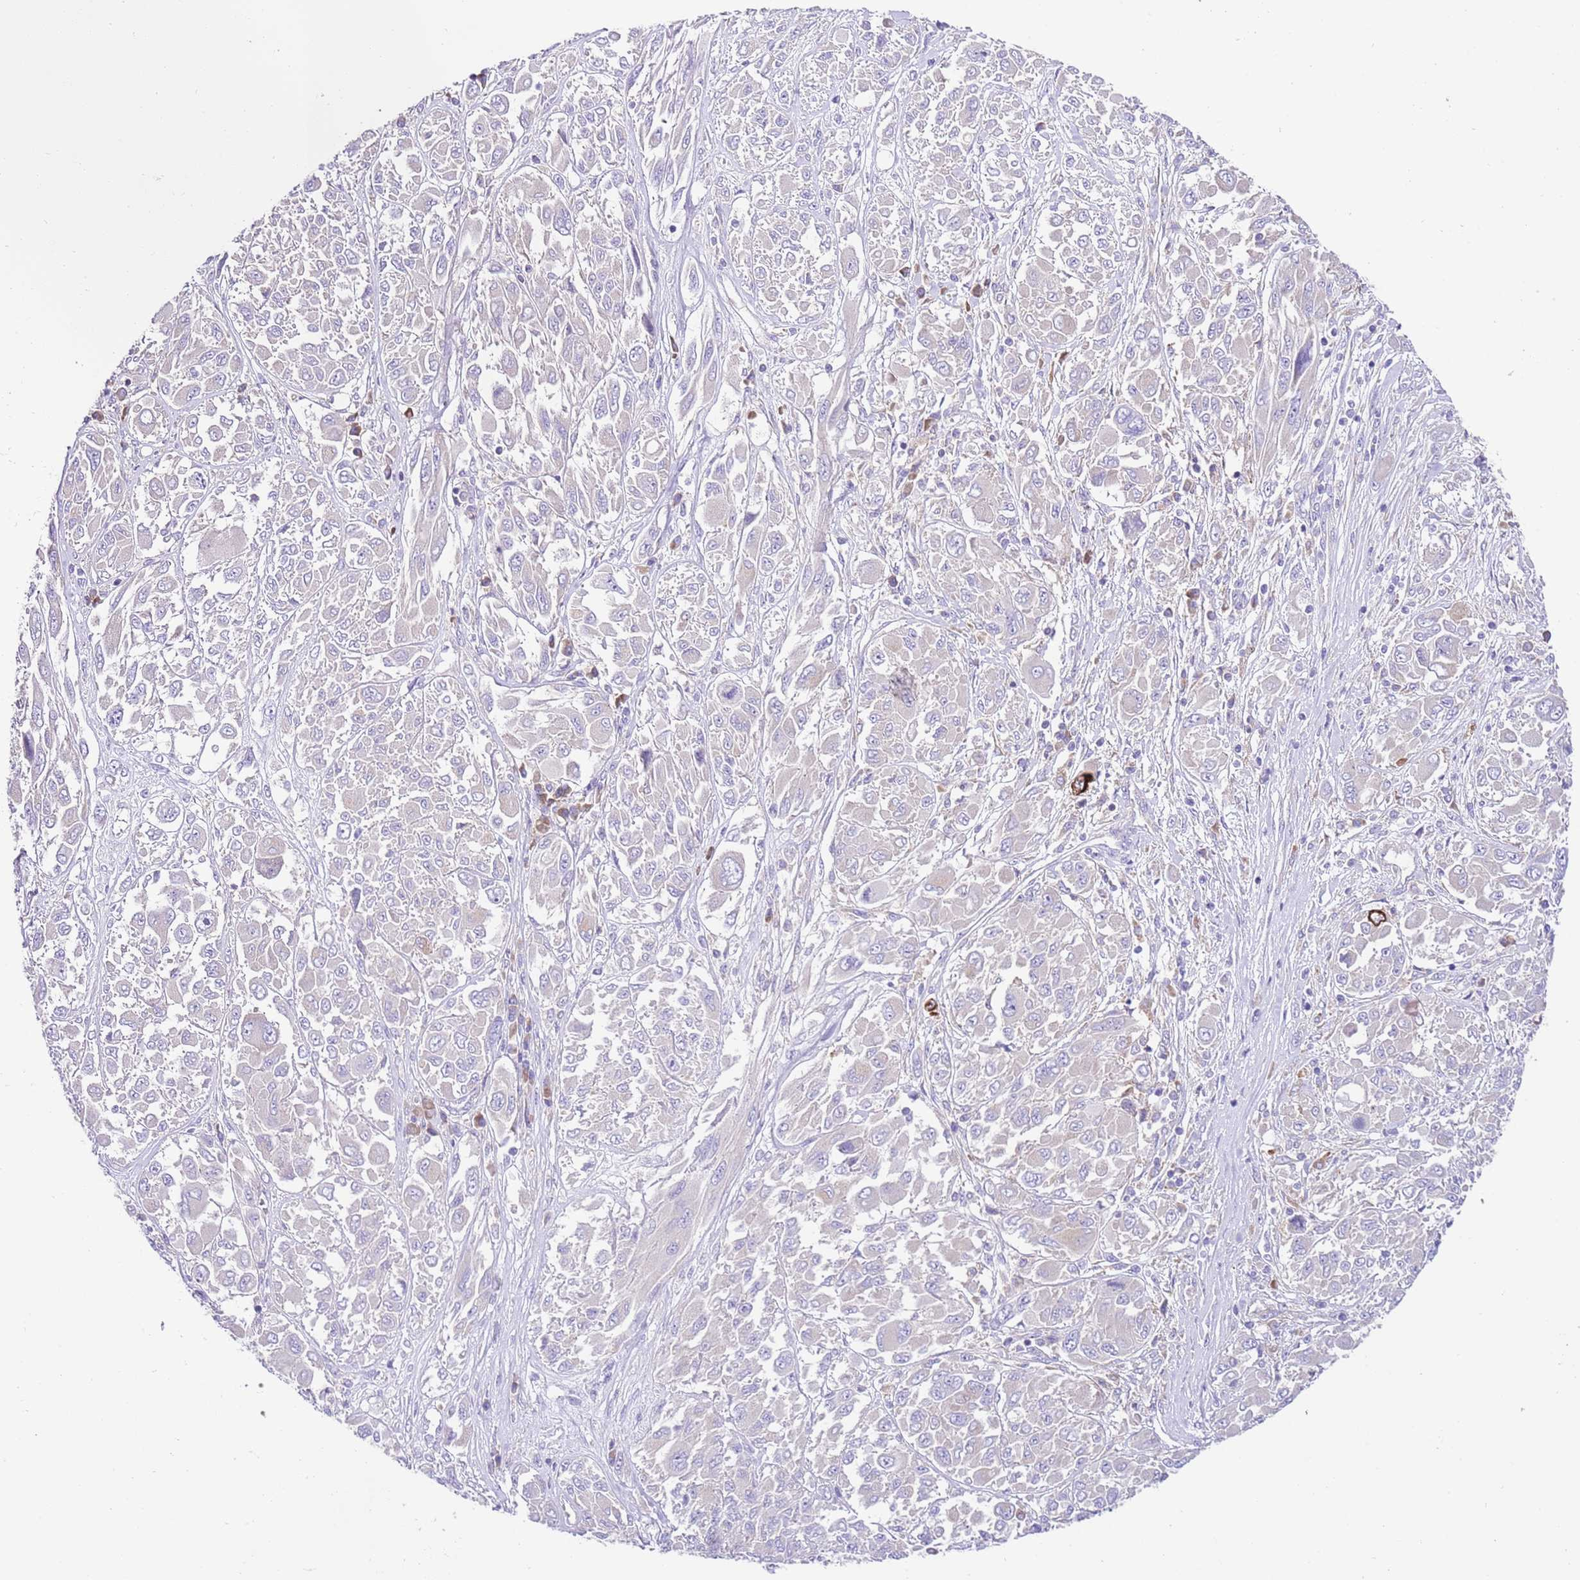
{"staining": {"intensity": "negative", "quantity": "none", "location": "none"}, "tissue": "melanoma", "cell_type": "Tumor cells", "image_type": "cancer", "snomed": [{"axis": "morphology", "description": "Malignant melanoma, NOS"}, {"axis": "topography", "description": "Skin"}], "caption": "This is an immunohistochemistry photomicrograph of human malignant melanoma. There is no expression in tumor cells.", "gene": "RPS10", "patient": {"sex": "female", "age": 91}}